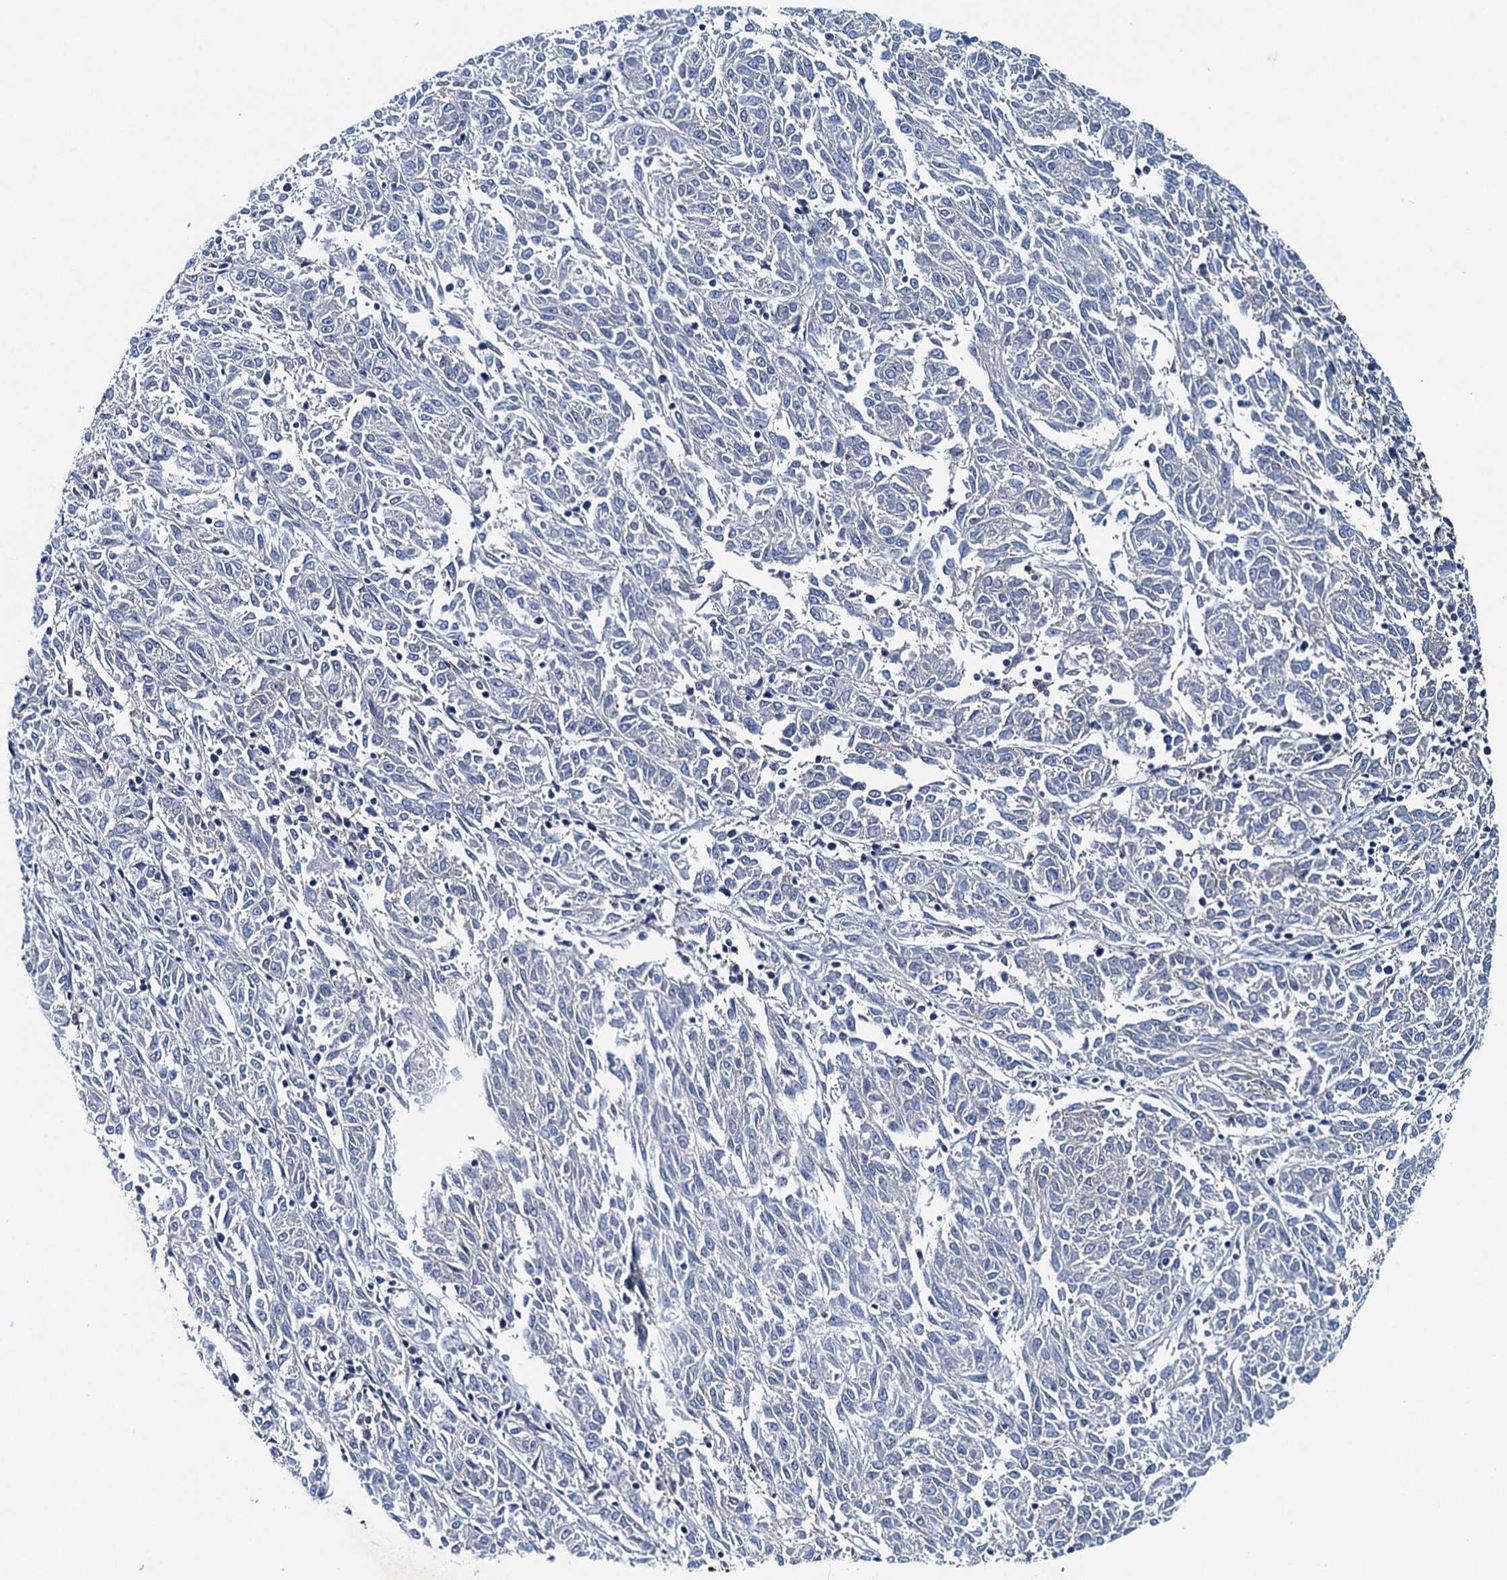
{"staining": {"intensity": "negative", "quantity": "none", "location": "none"}, "tissue": "melanoma", "cell_type": "Tumor cells", "image_type": "cancer", "snomed": [{"axis": "morphology", "description": "Malignant melanoma, NOS"}, {"axis": "topography", "description": "Skin"}], "caption": "There is no significant staining in tumor cells of melanoma.", "gene": "HAPSTR1", "patient": {"sex": "female", "age": 72}}